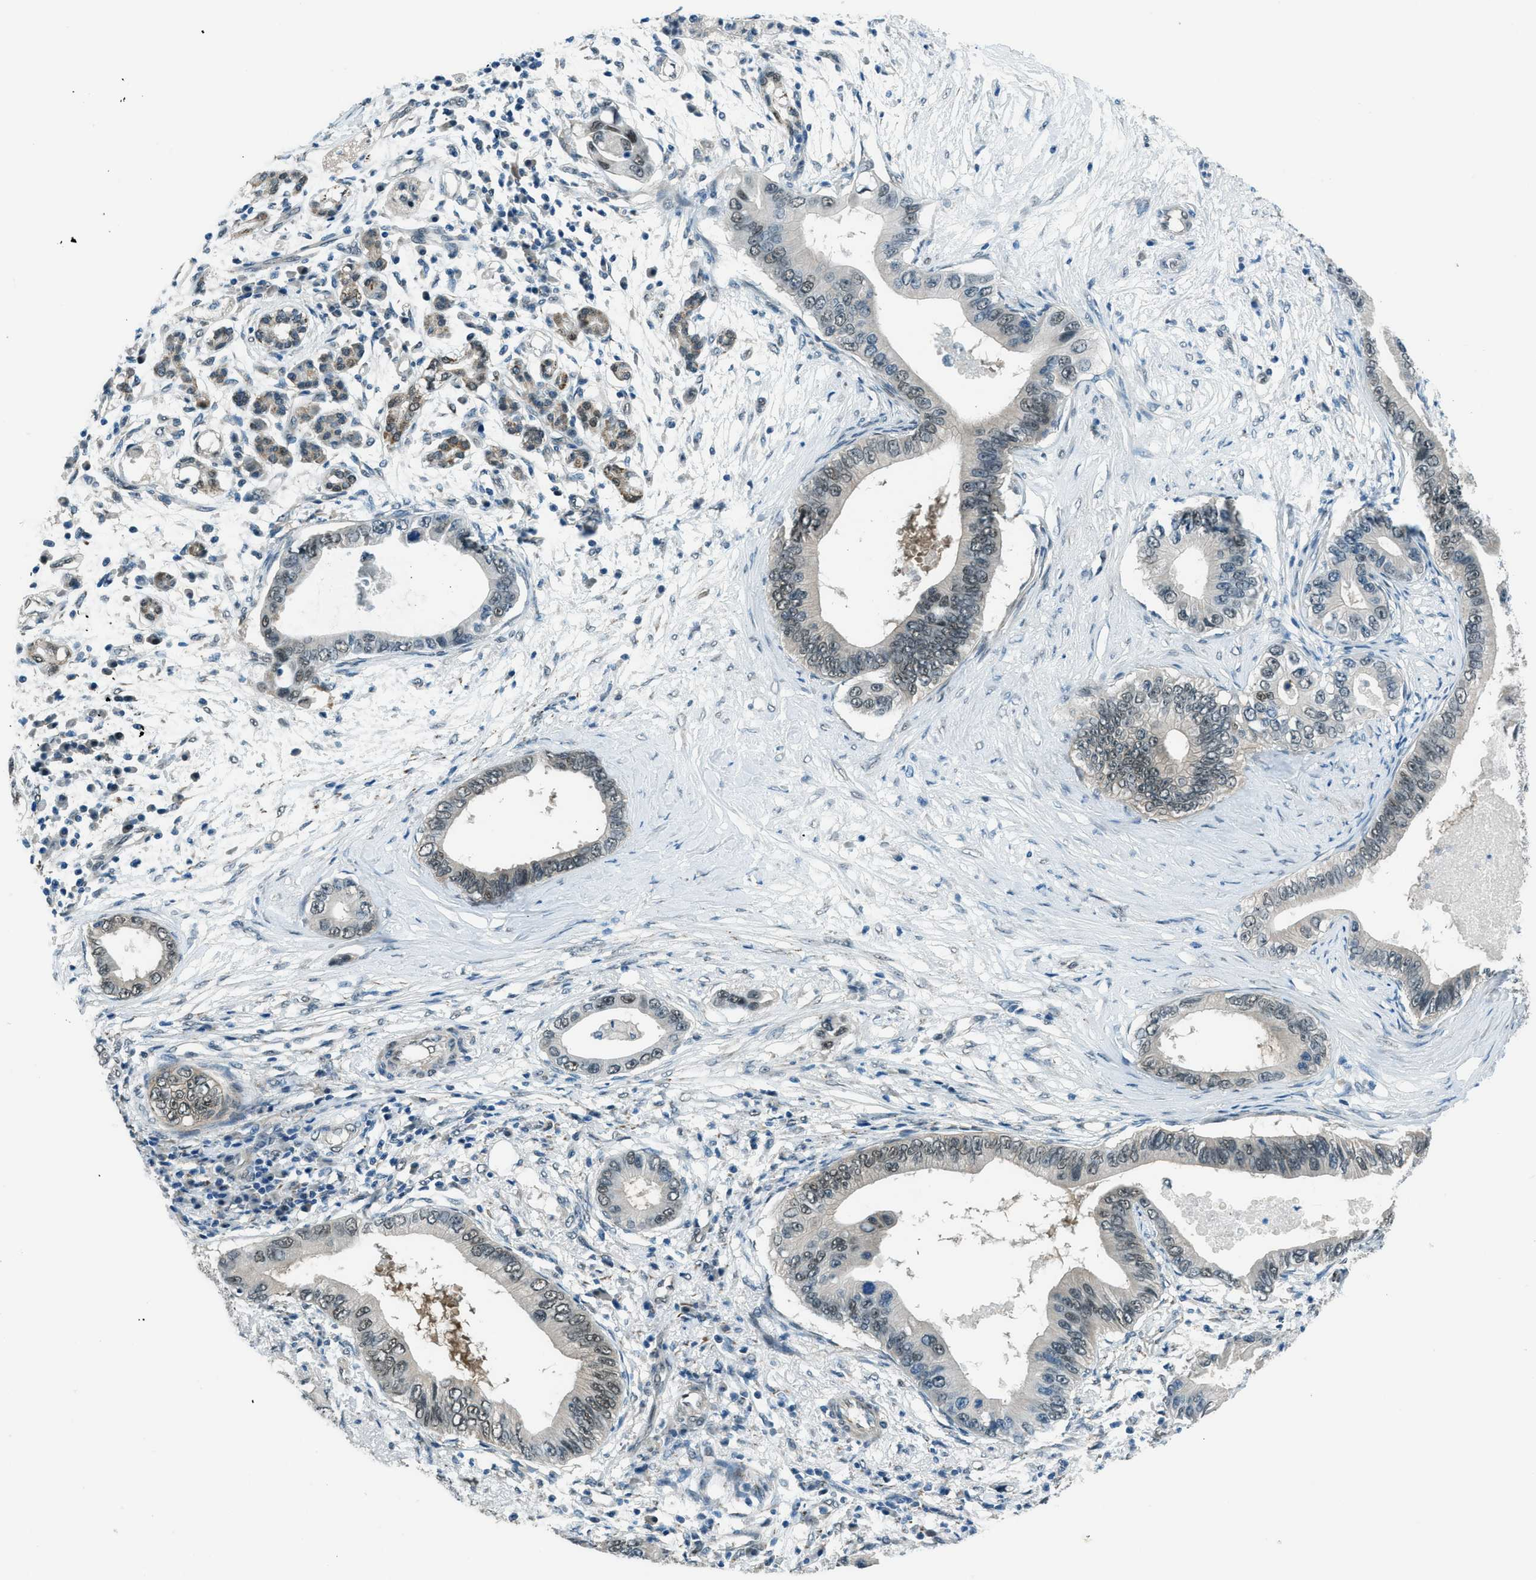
{"staining": {"intensity": "weak", "quantity": "25%-75%", "location": "nuclear"}, "tissue": "pancreatic cancer", "cell_type": "Tumor cells", "image_type": "cancer", "snomed": [{"axis": "morphology", "description": "Adenocarcinoma, NOS"}, {"axis": "topography", "description": "Pancreas"}], "caption": "A photomicrograph of human pancreatic cancer (adenocarcinoma) stained for a protein displays weak nuclear brown staining in tumor cells. (IHC, brightfield microscopy, high magnification).", "gene": "NPEPL1", "patient": {"sex": "male", "age": 77}}